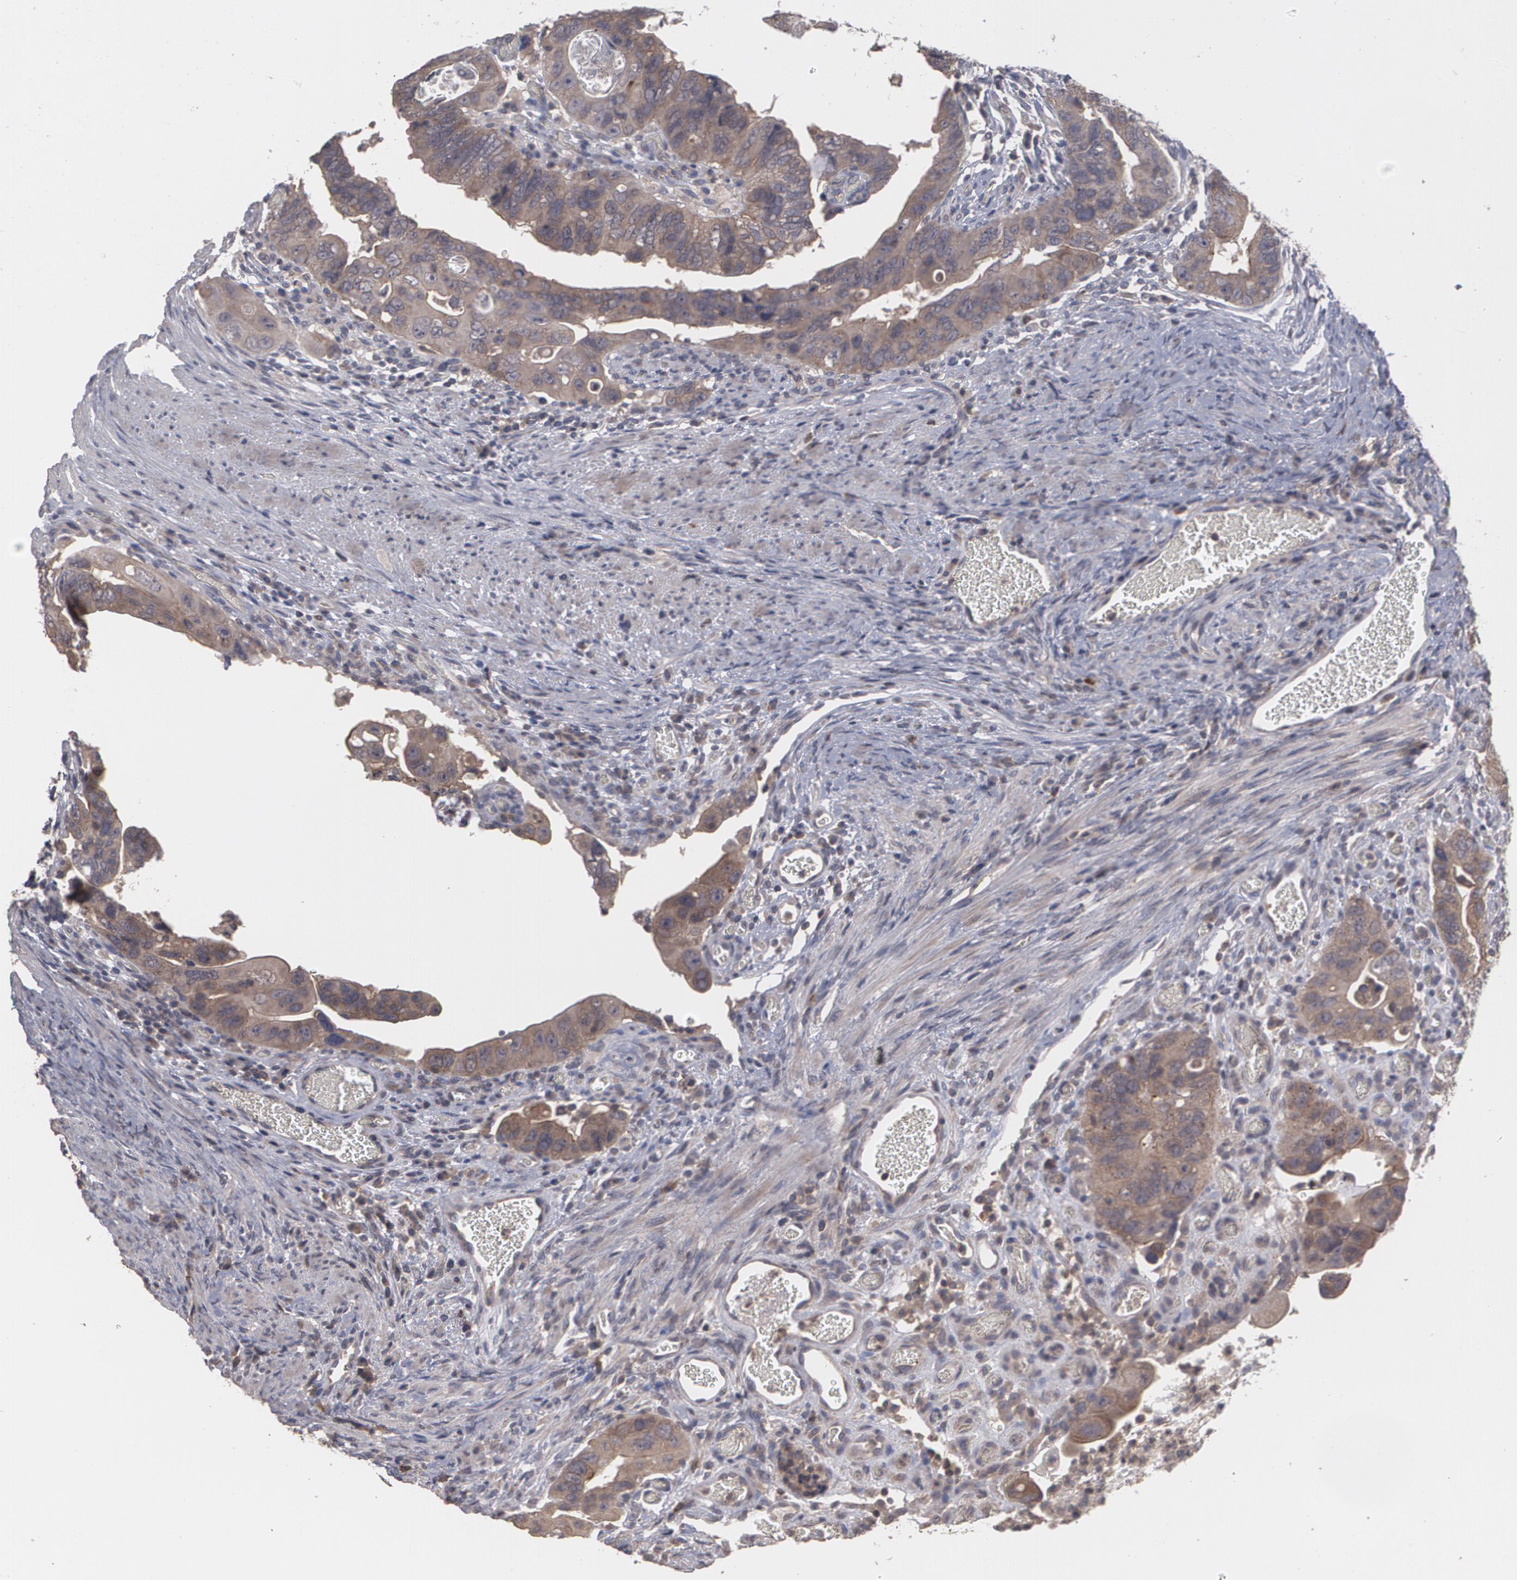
{"staining": {"intensity": "moderate", "quantity": ">75%", "location": "cytoplasmic/membranous"}, "tissue": "colorectal cancer", "cell_type": "Tumor cells", "image_type": "cancer", "snomed": [{"axis": "morphology", "description": "Adenocarcinoma, NOS"}, {"axis": "topography", "description": "Rectum"}], "caption": "Colorectal cancer stained with DAB immunohistochemistry (IHC) demonstrates medium levels of moderate cytoplasmic/membranous staining in approximately >75% of tumor cells.", "gene": "ARF6", "patient": {"sex": "male", "age": 53}}